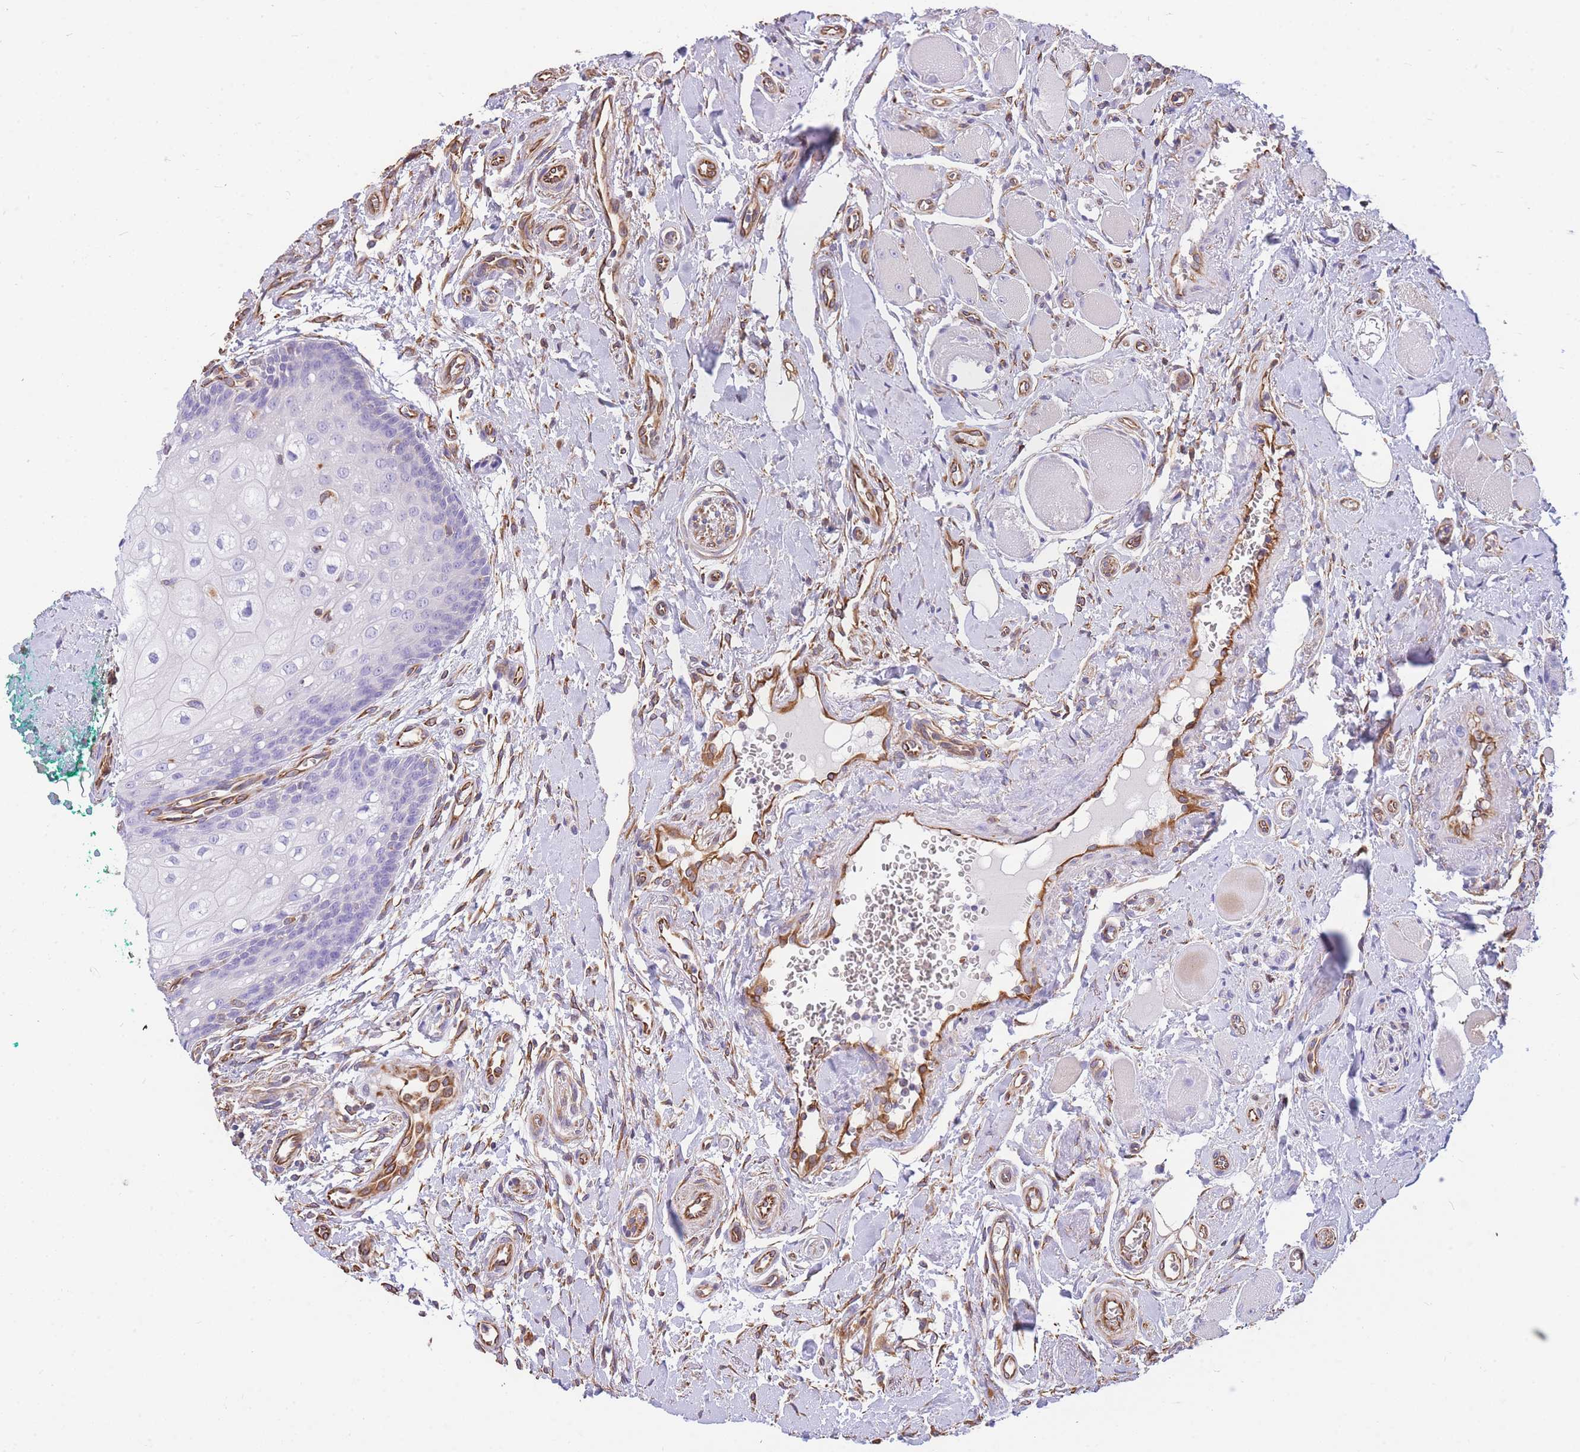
{"staining": {"intensity": "negative", "quantity": "none", "location": "none"}, "tissue": "oral mucosa", "cell_type": "Squamous epithelial cells", "image_type": "normal", "snomed": [{"axis": "morphology", "description": "Normal tissue, NOS"}, {"axis": "morphology", "description": "Squamous cell carcinoma, NOS"}, {"axis": "topography", "description": "Oral tissue"}, {"axis": "topography", "description": "Tounge, NOS"}, {"axis": "topography", "description": "Head-Neck"}], "caption": "Immunohistochemistry of normal oral mucosa reveals no positivity in squamous epithelial cells.", "gene": "ANKRD53", "patient": {"sex": "male", "age": 79}}